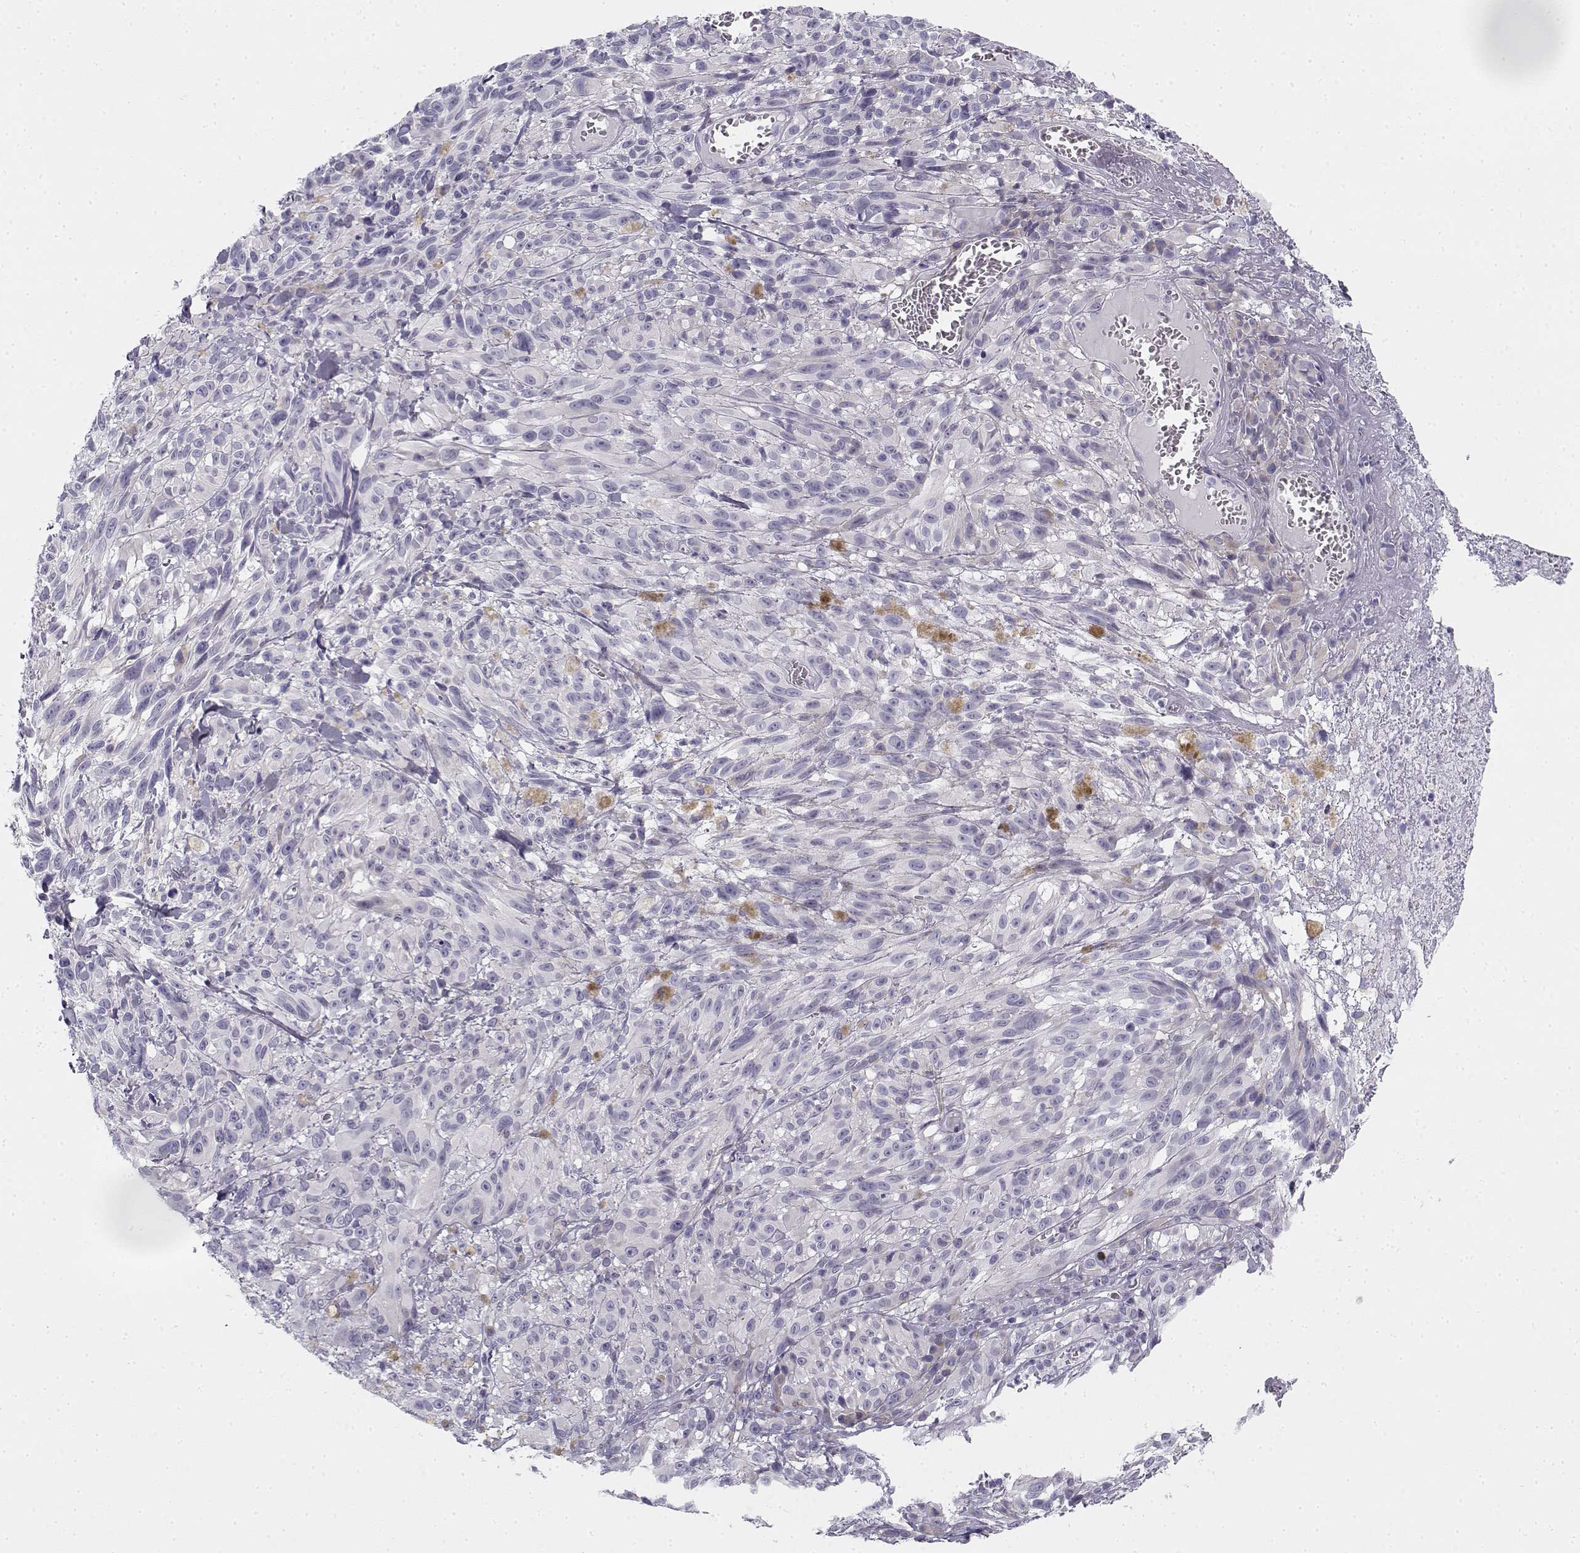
{"staining": {"intensity": "negative", "quantity": "none", "location": "none"}, "tissue": "melanoma", "cell_type": "Tumor cells", "image_type": "cancer", "snomed": [{"axis": "morphology", "description": "Malignant melanoma, NOS"}, {"axis": "topography", "description": "Skin"}], "caption": "The photomicrograph exhibits no significant staining in tumor cells of melanoma.", "gene": "CREB3L3", "patient": {"sex": "male", "age": 83}}